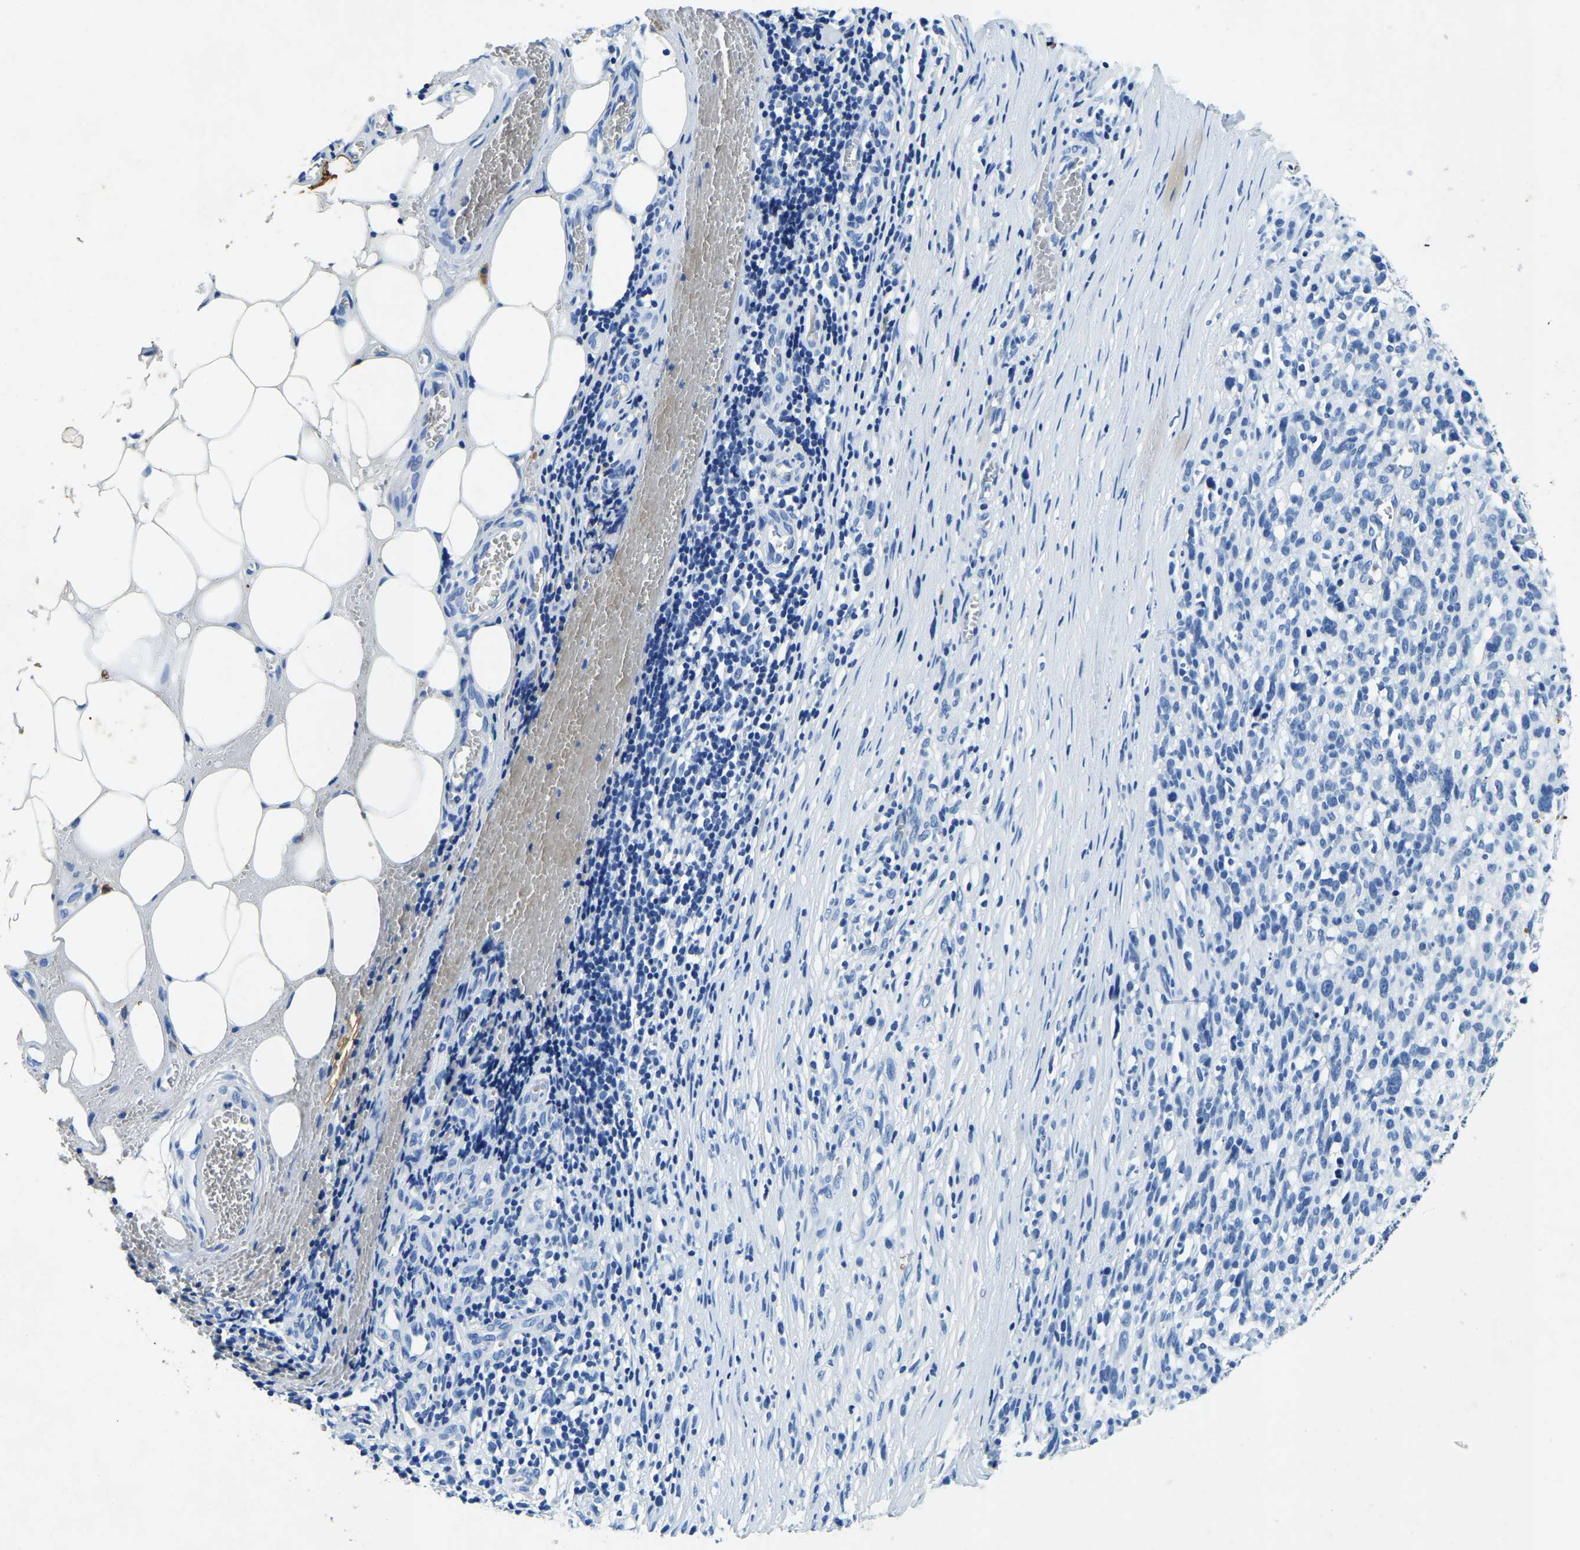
{"staining": {"intensity": "negative", "quantity": "none", "location": "none"}, "tissue": "melanoma", "cell_type": "Tumor cells", "image_type": "cancer", "snomed": [{"axis": "morphology", "description": "Malignant melanoma, NOS"}, {"axis": "topography", "description": "Skin"}], "caption": "DAB (3,3'-diaminobenzidine) immunohistochemical staining of melanoma shows no significant positivity in tumor cells.", "gene": "UBN2", "patient": {"sex": "female", "age": 55}}